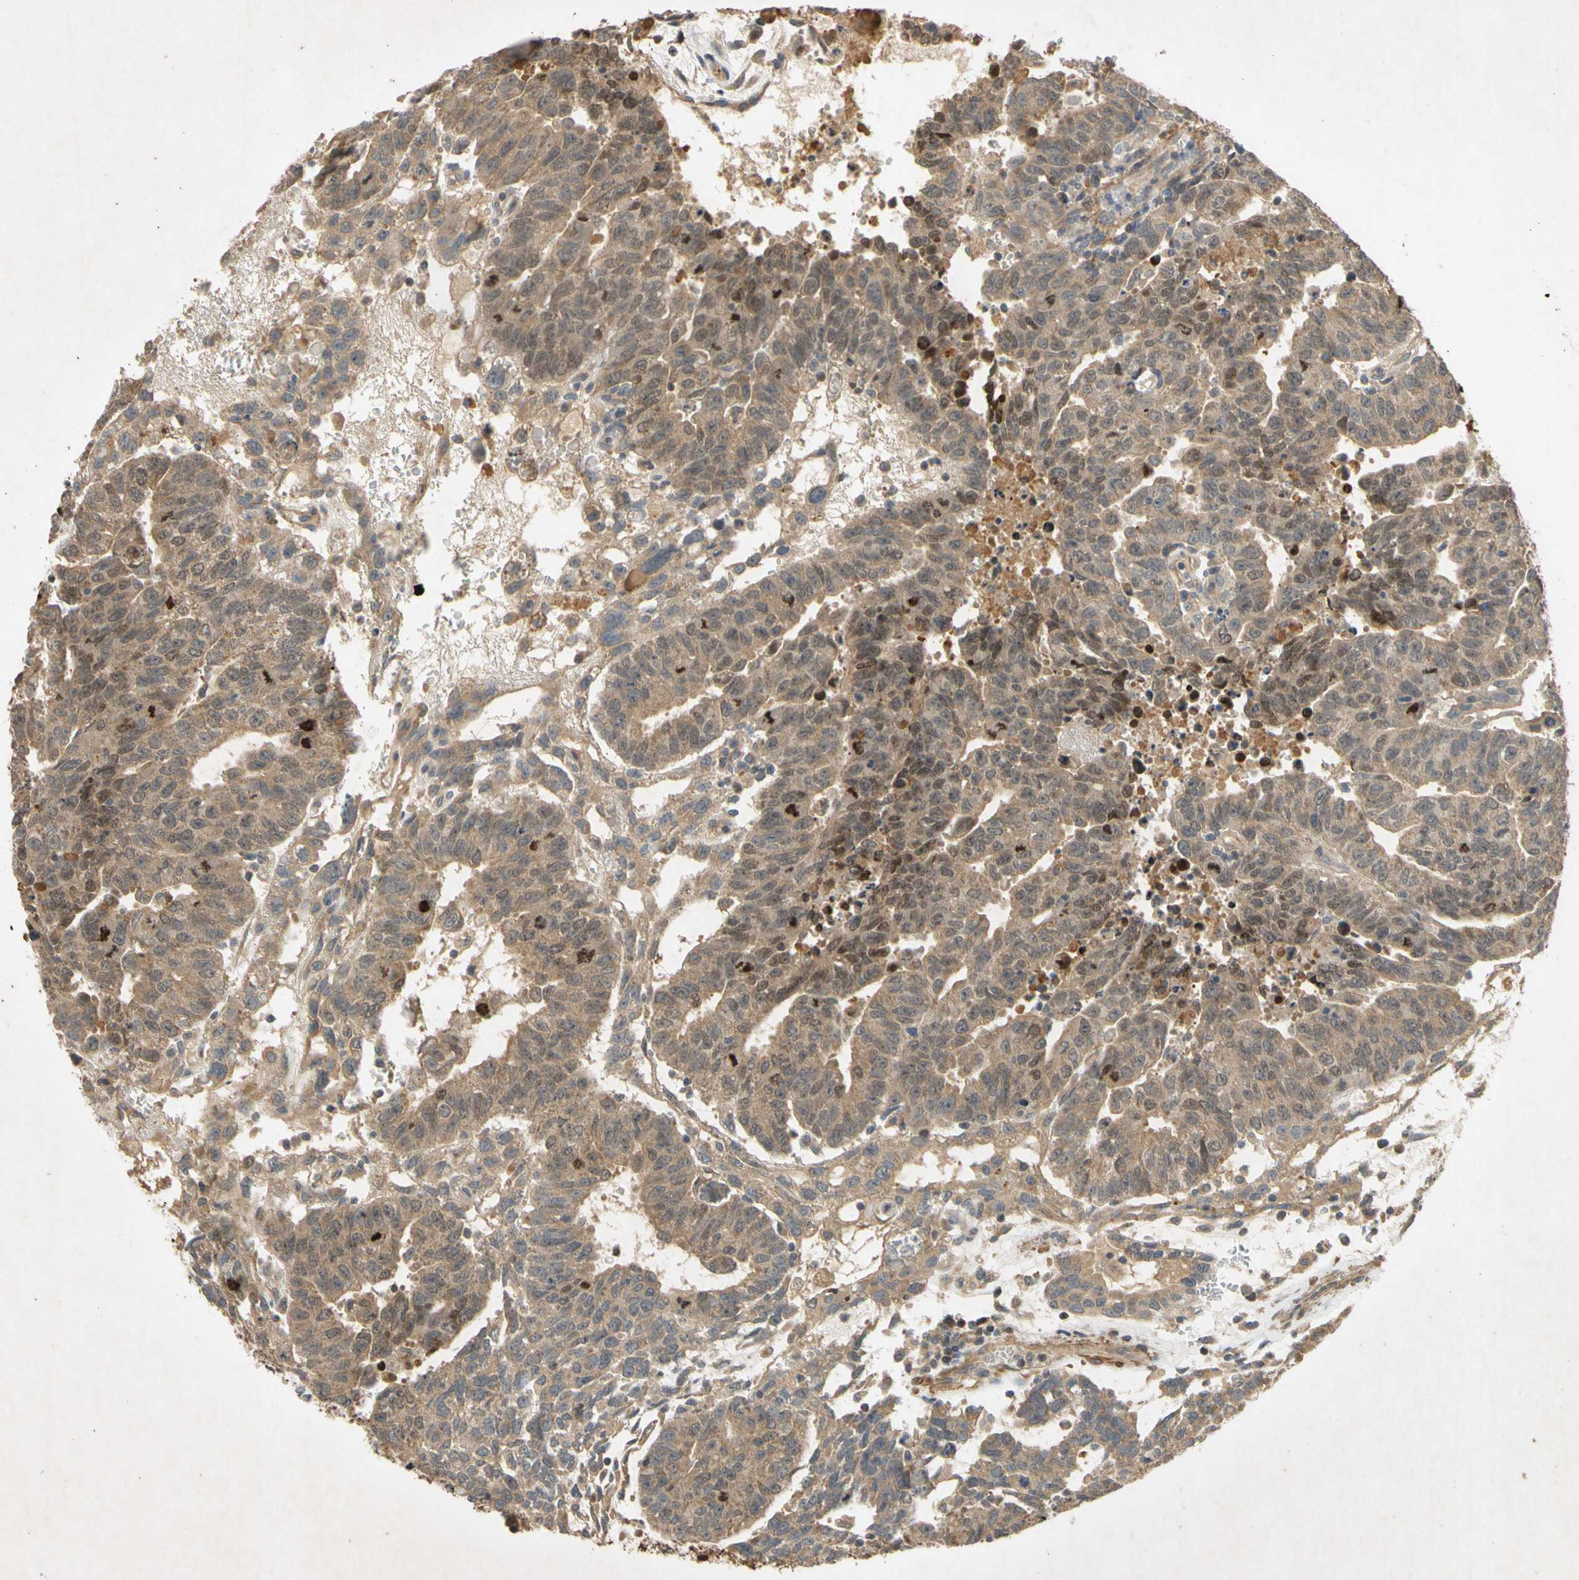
{"staining": {"intensity": "moderate", "quantity": ">75%", "location": "cytoplasmic/membranous"}, "tissue": "testis cancer", "cell_type": "Tumor cells", "image_type": "cancer", "snomed": [{"axis": "morphology", "description": "Seminoma, NOS"}, {"axis": "morphology", "description": "Carcinoma, Embryonal, NOS"}, {"axis": "topography", "description": "Testis"}], "caption": "Tumor cells show medium levels of moderate cytoplasmic/membranous staining in about >75% of cells in human testis cancer (embryonal carcinoma).", "gene": "PARD6A", "patient": {"sex": "male", "age": 52}}